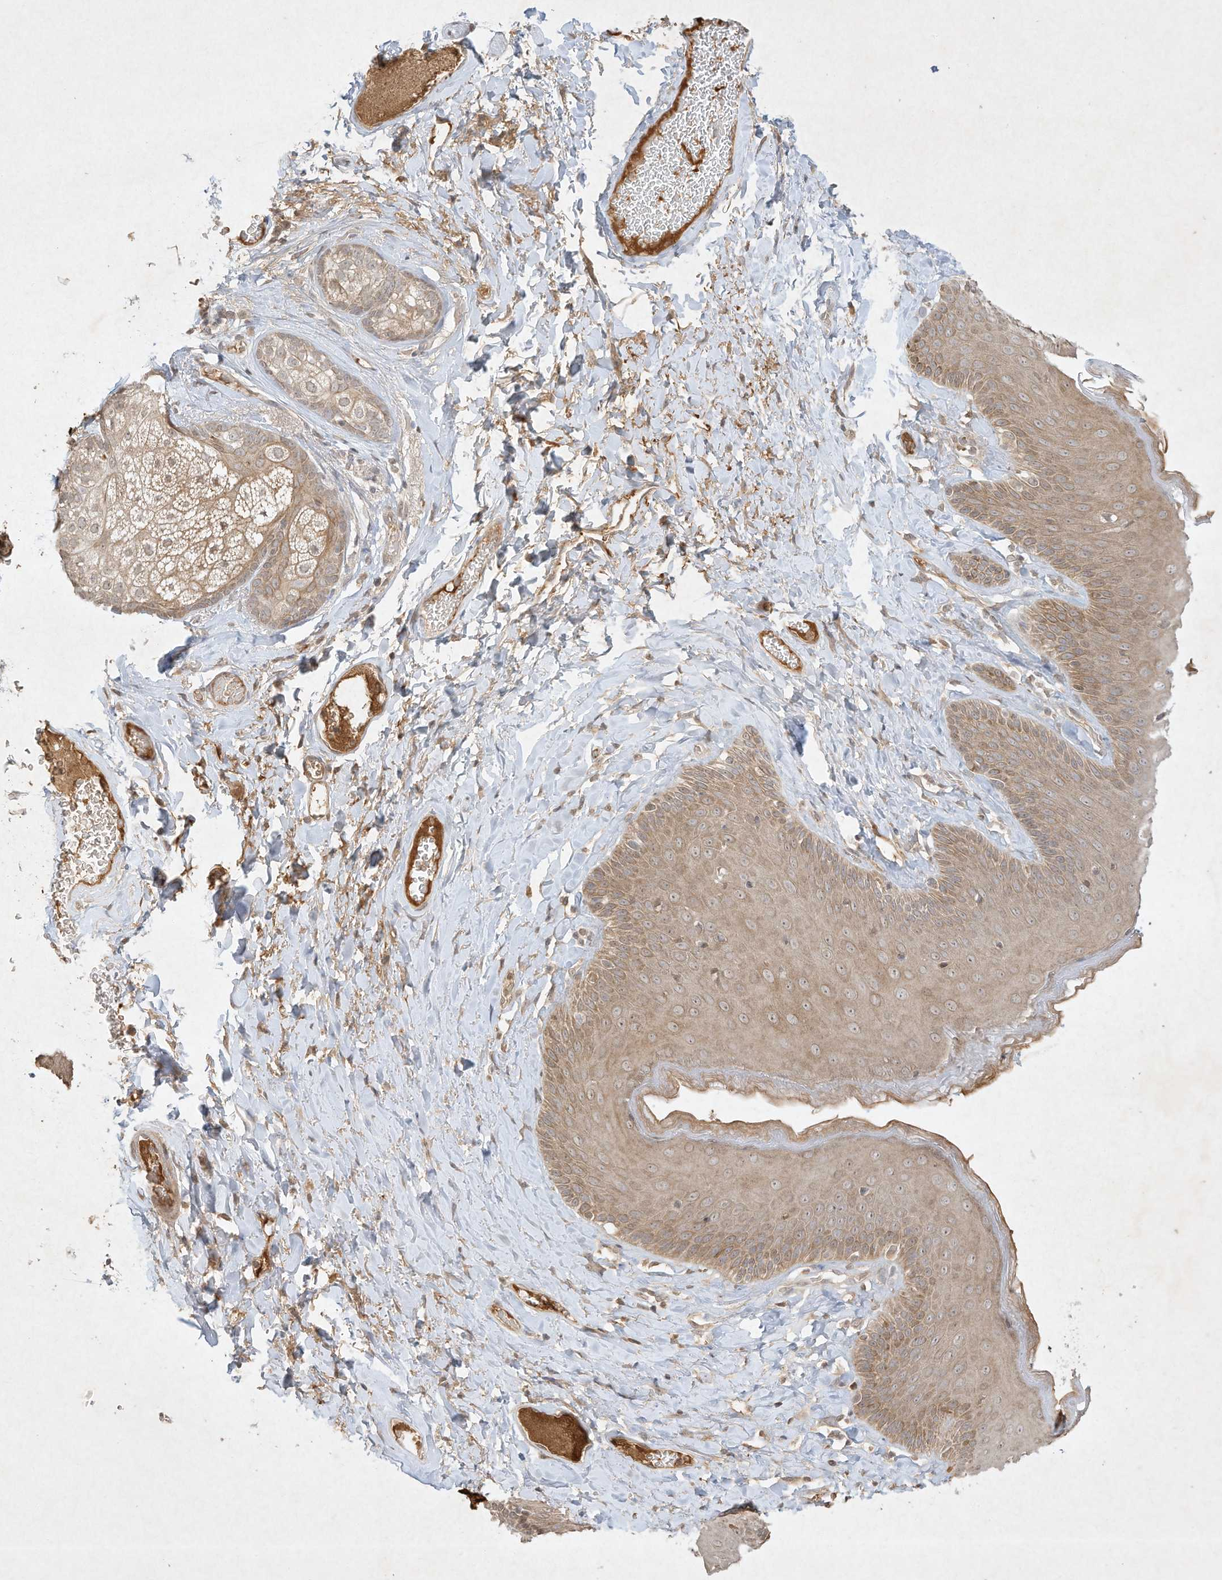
{"staining": {"intensity": "moderate", "quantity": ">75%", "location": "cytoplasmic/membranous"}, "tissue": "skin", "cell_type": "Epidermal cells", "image_type": "normal", "snomed": [{"axis": "morphology", "description": "Normal tissue, NOS"}, {"axis": "topography", "description": "Anal"}], "caption": "An immunohistochemistry micrograph of normal tissue is shown. Protein staining in brown shows moderate cytoplasmic/membranous positivity in skin within epidermal cells.", "gene": "BTRC", "patient": {"sex": "male", "age": 69}}